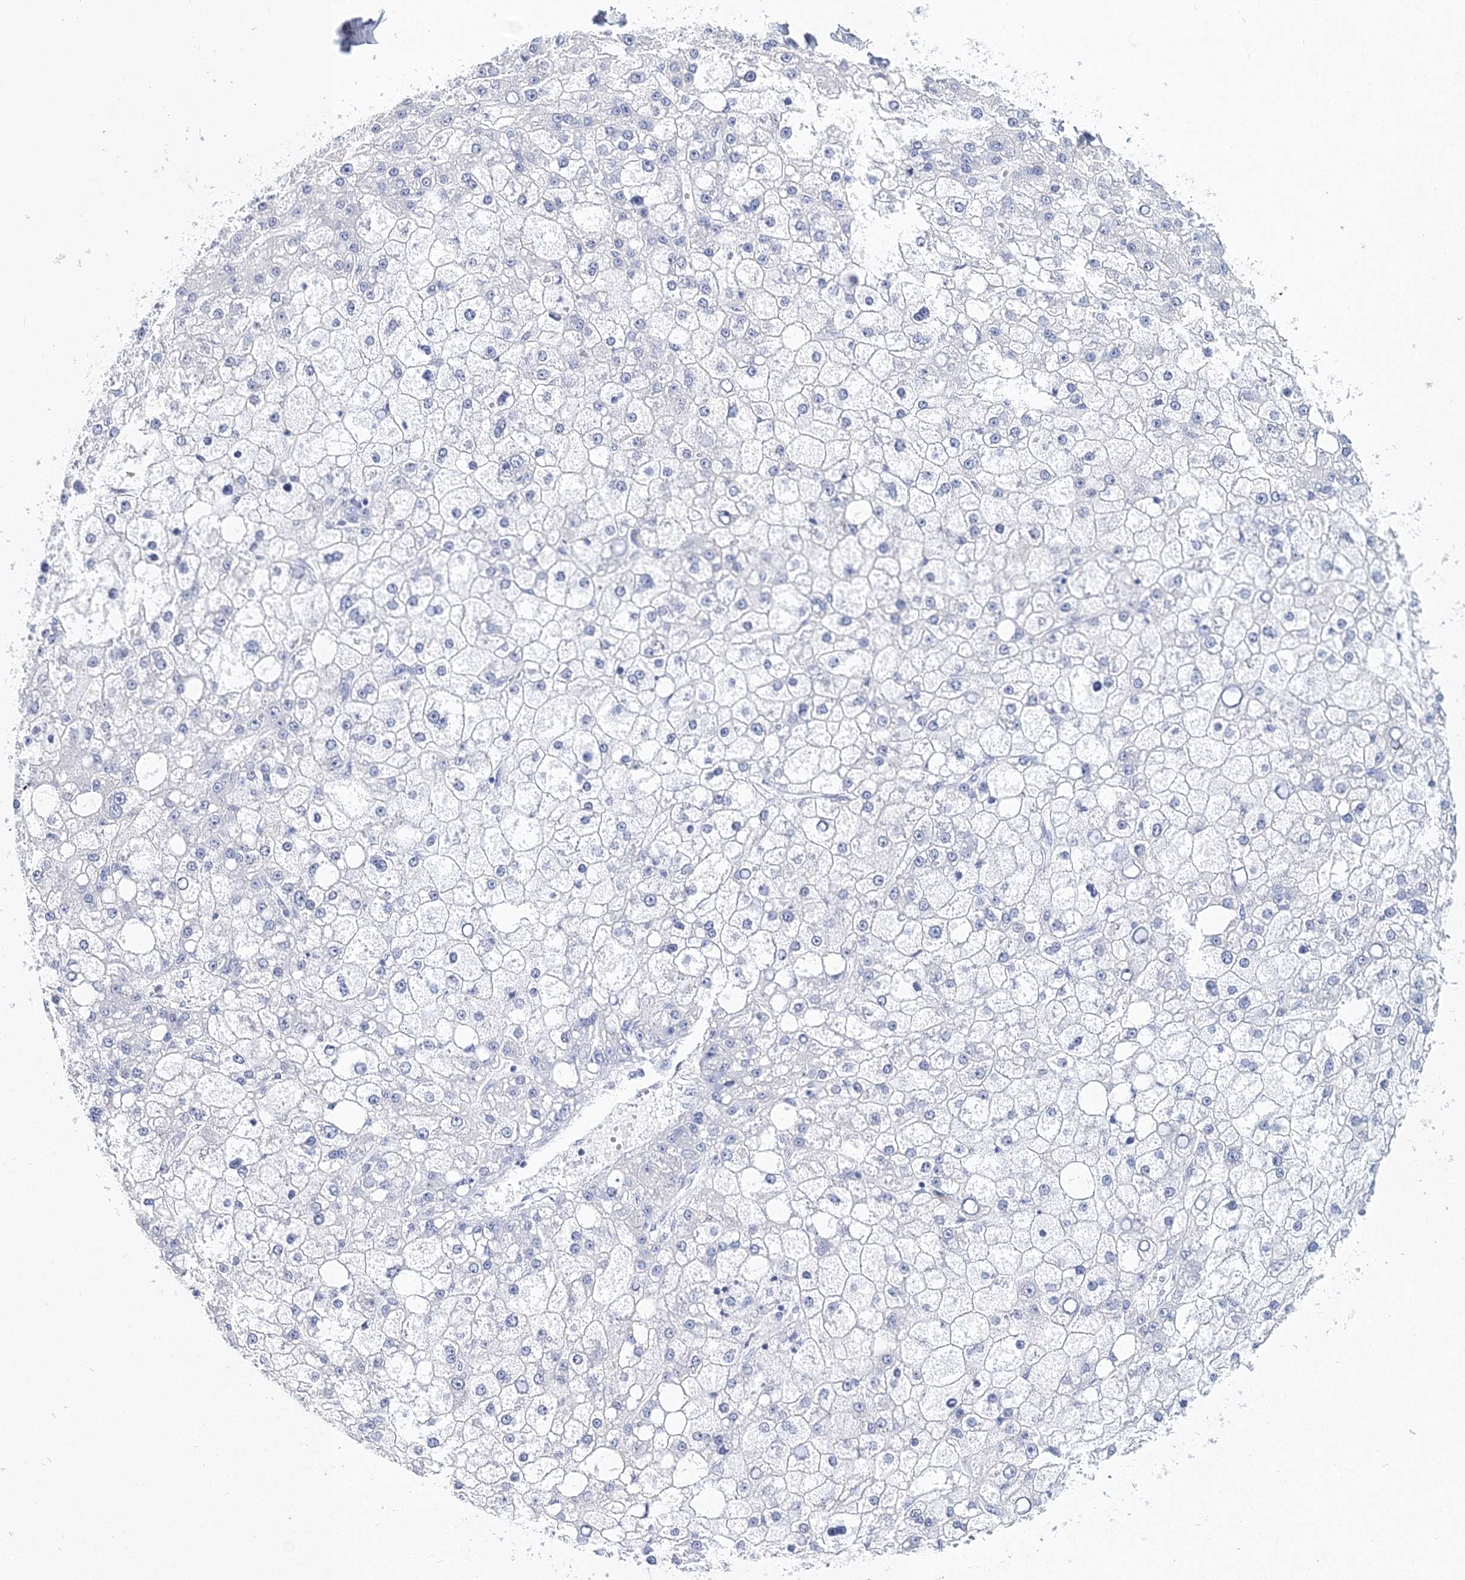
{"staining": {"intensity": "negative", "quantity": "none", "location": "none"}, "tissue": "liver cancer", "cell_type": "Tumor cells", "image_type": "cancer", "snomed": [{"axis": "morphology", "description": "Carcinoma, Hepatocellular, NOS"}, {"axis": "topography", "description": "Liver"}], "caption": "Tumor cells are negative for brown protein staining in liver cancer.", "gene": "MYOZ2", "patient": {"sex": "male", "age": 67}}